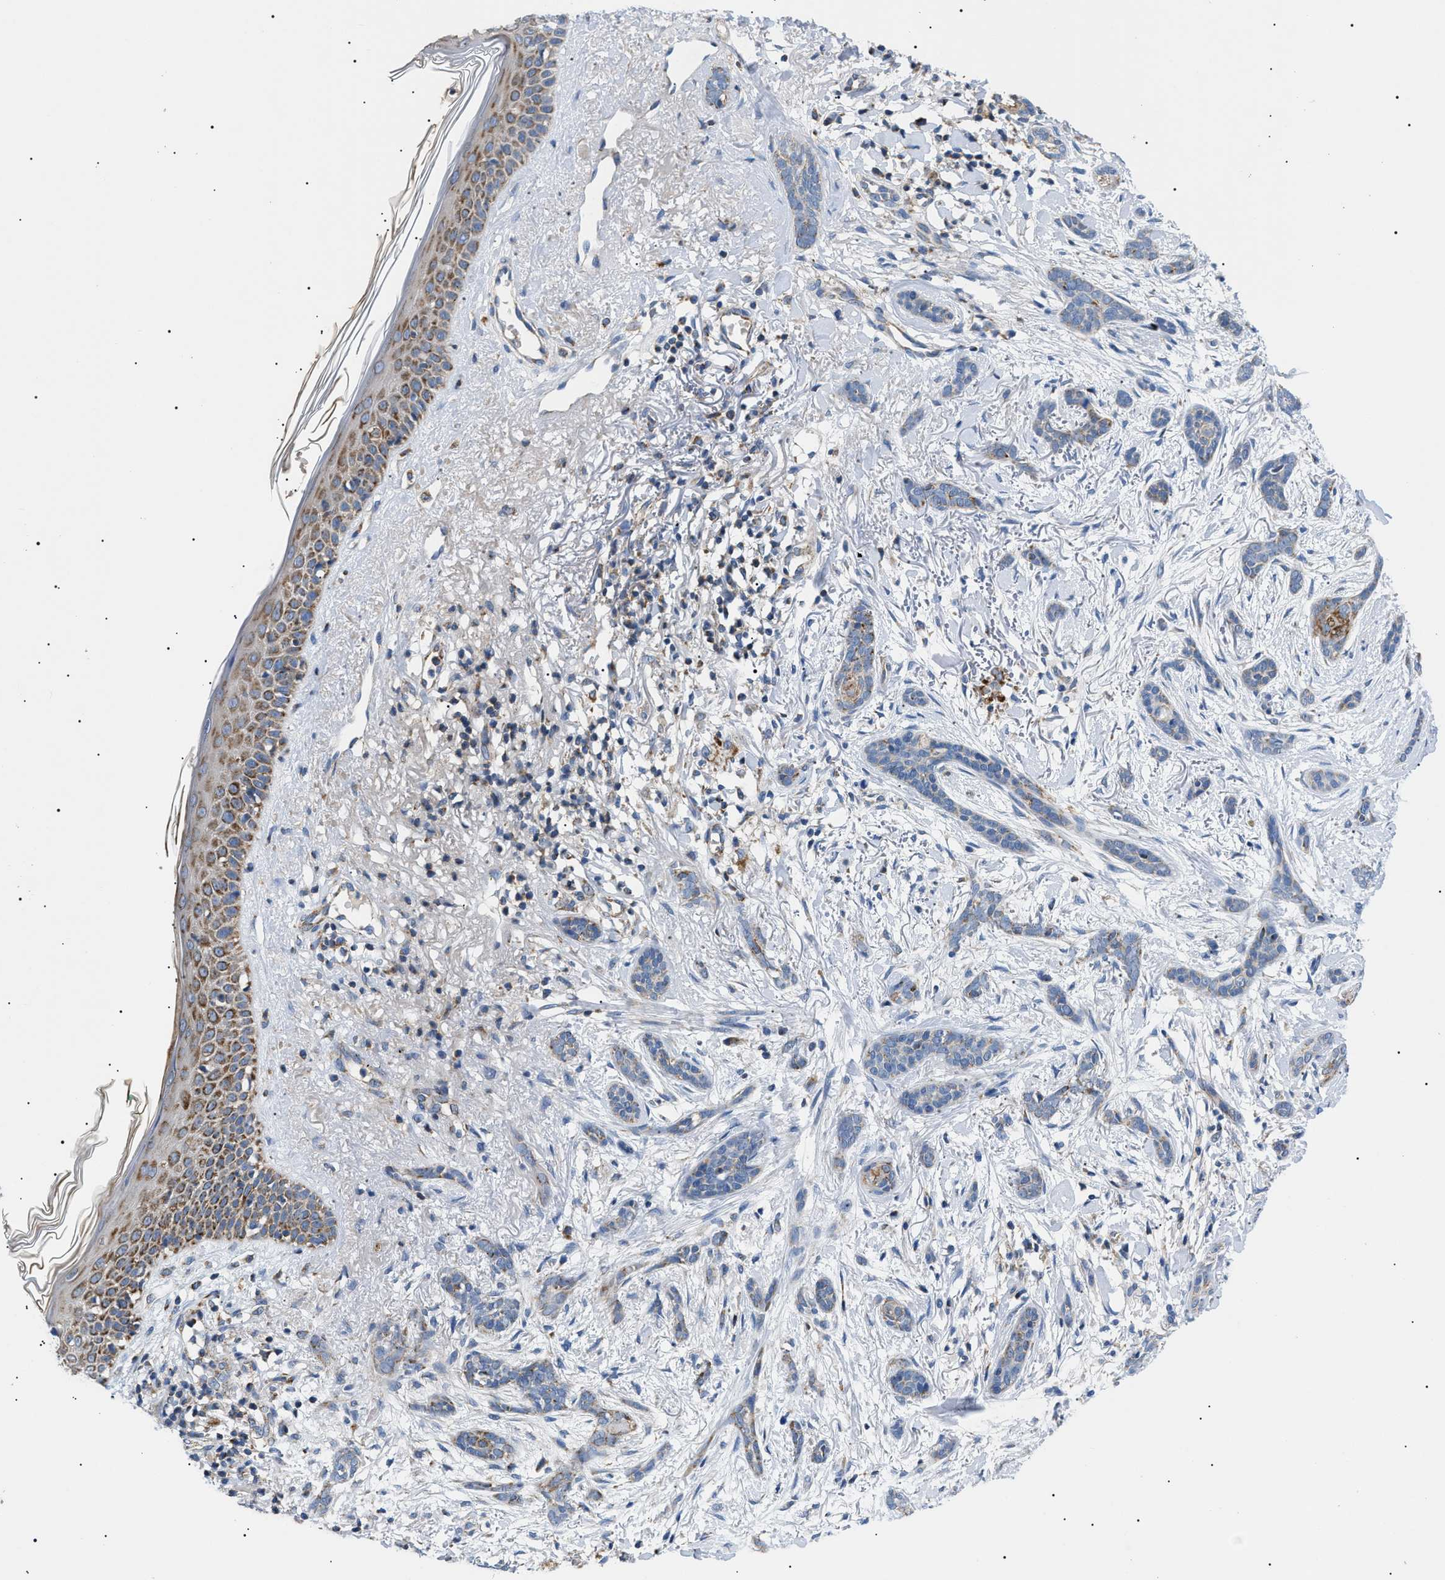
{"staining": {"intensity": "moderate", "quantity": "<25%", "location": "cytoplasmic/membranous"}, "tissue": "skin cancer", "cell_type": "Tumor cells", "image_type": "cancer", "snomed": [{"axis": "morphology", "description": "Basal cell carcinoma"}, {"axis": "morphology", "description": "Adnexal tumor, benign"}, {"axis": "topography", "description": "Skin"}], "caption": "Benign adnexal tumor (skin) was stained to show a protein in brown. There is low levels of moderate cytoplasmic/membranous expression in approximately <25% of tumor cells.", "gene": "TOMM6", "patient": {"sex": "female", "age": 42}}